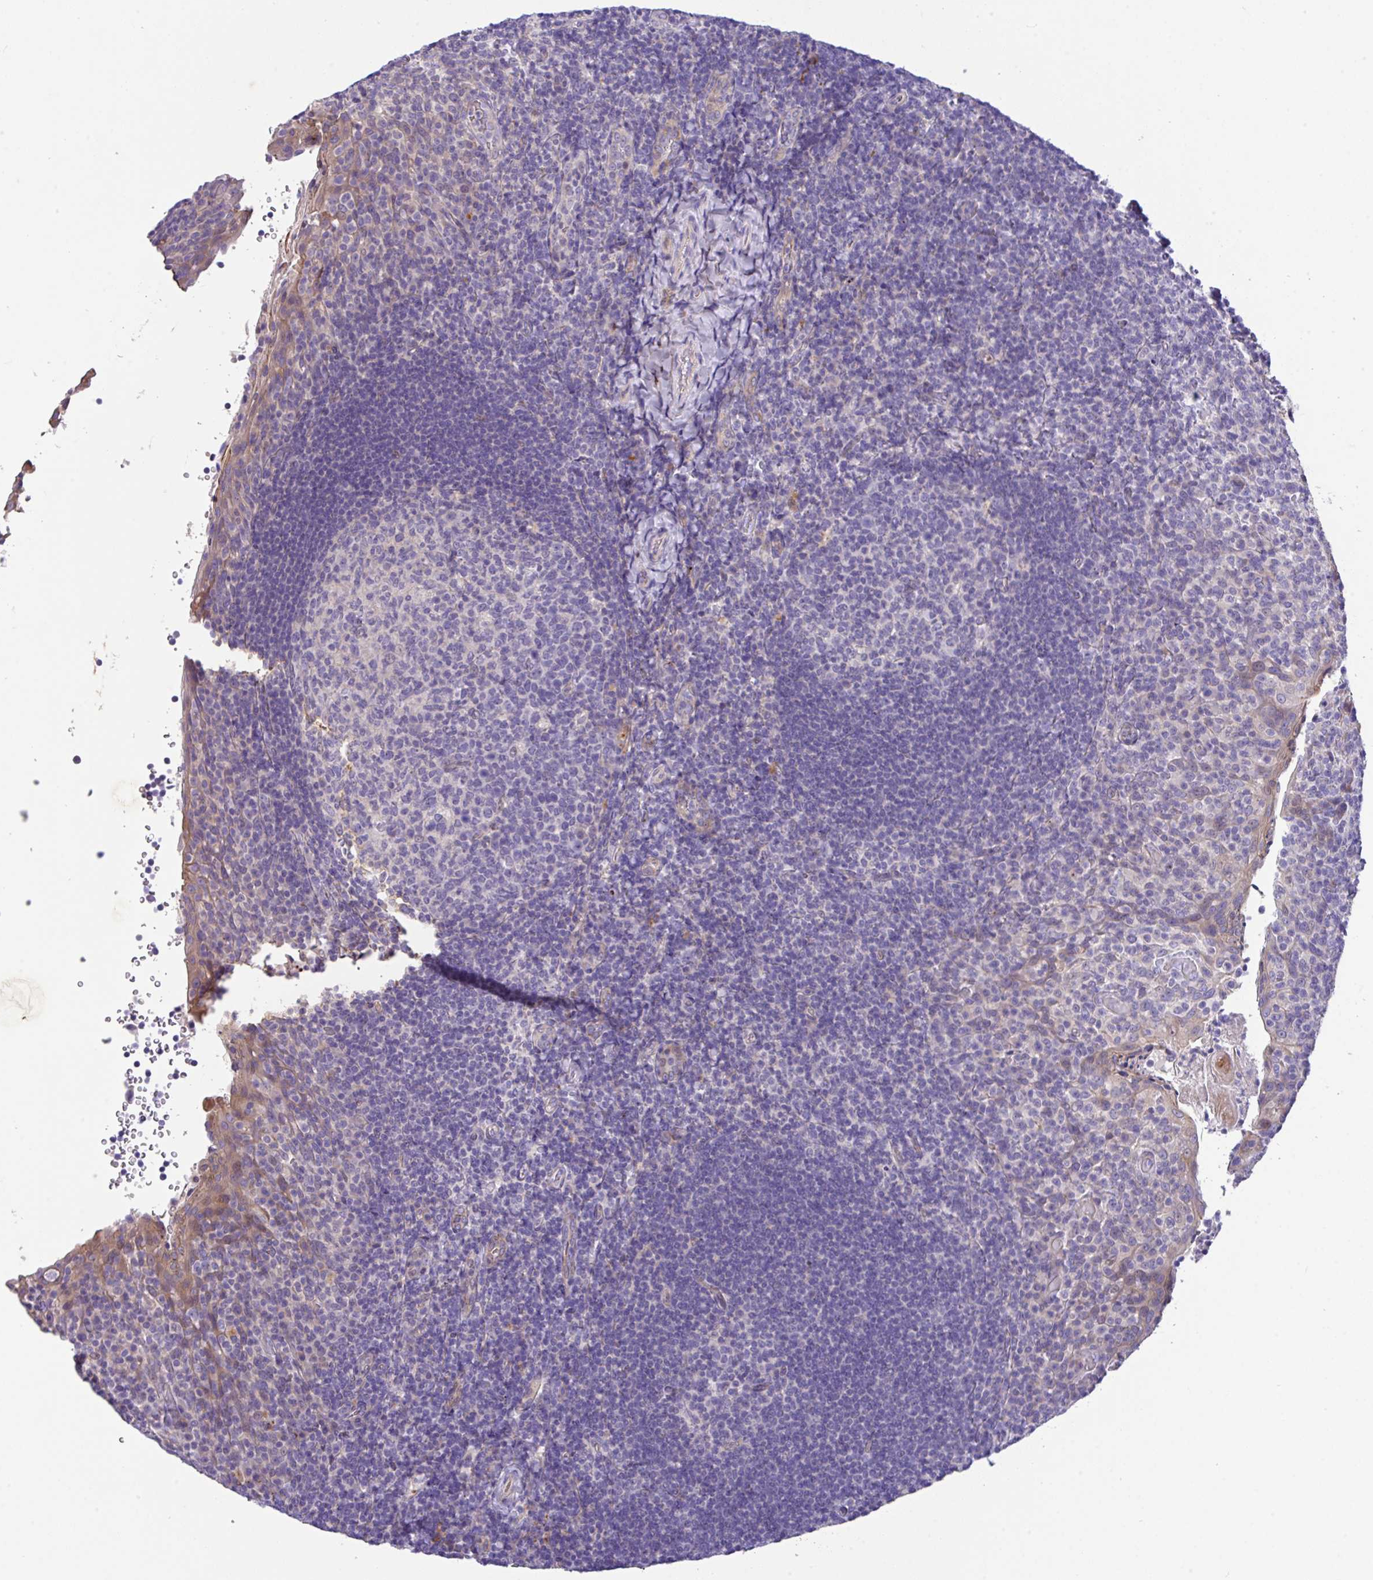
{"staining": {"intensity": "negative", "quantity": "none", "location": "none"}, "tissue": "tonsil", "cell_type": "Germinal center cells", "image_type": "normal", "snomed": [{"axis": "morphology", "description": "Normal tissue, NOS"}, {"axis": "topography", "description": "Tonsil"}], "caption": "DAB immunohistochemical staining of normal human tonsil exhibits no significant staining in germinal center cells.", "gene": "EPN3", "patient": {"sex": "female", "age": 10}}